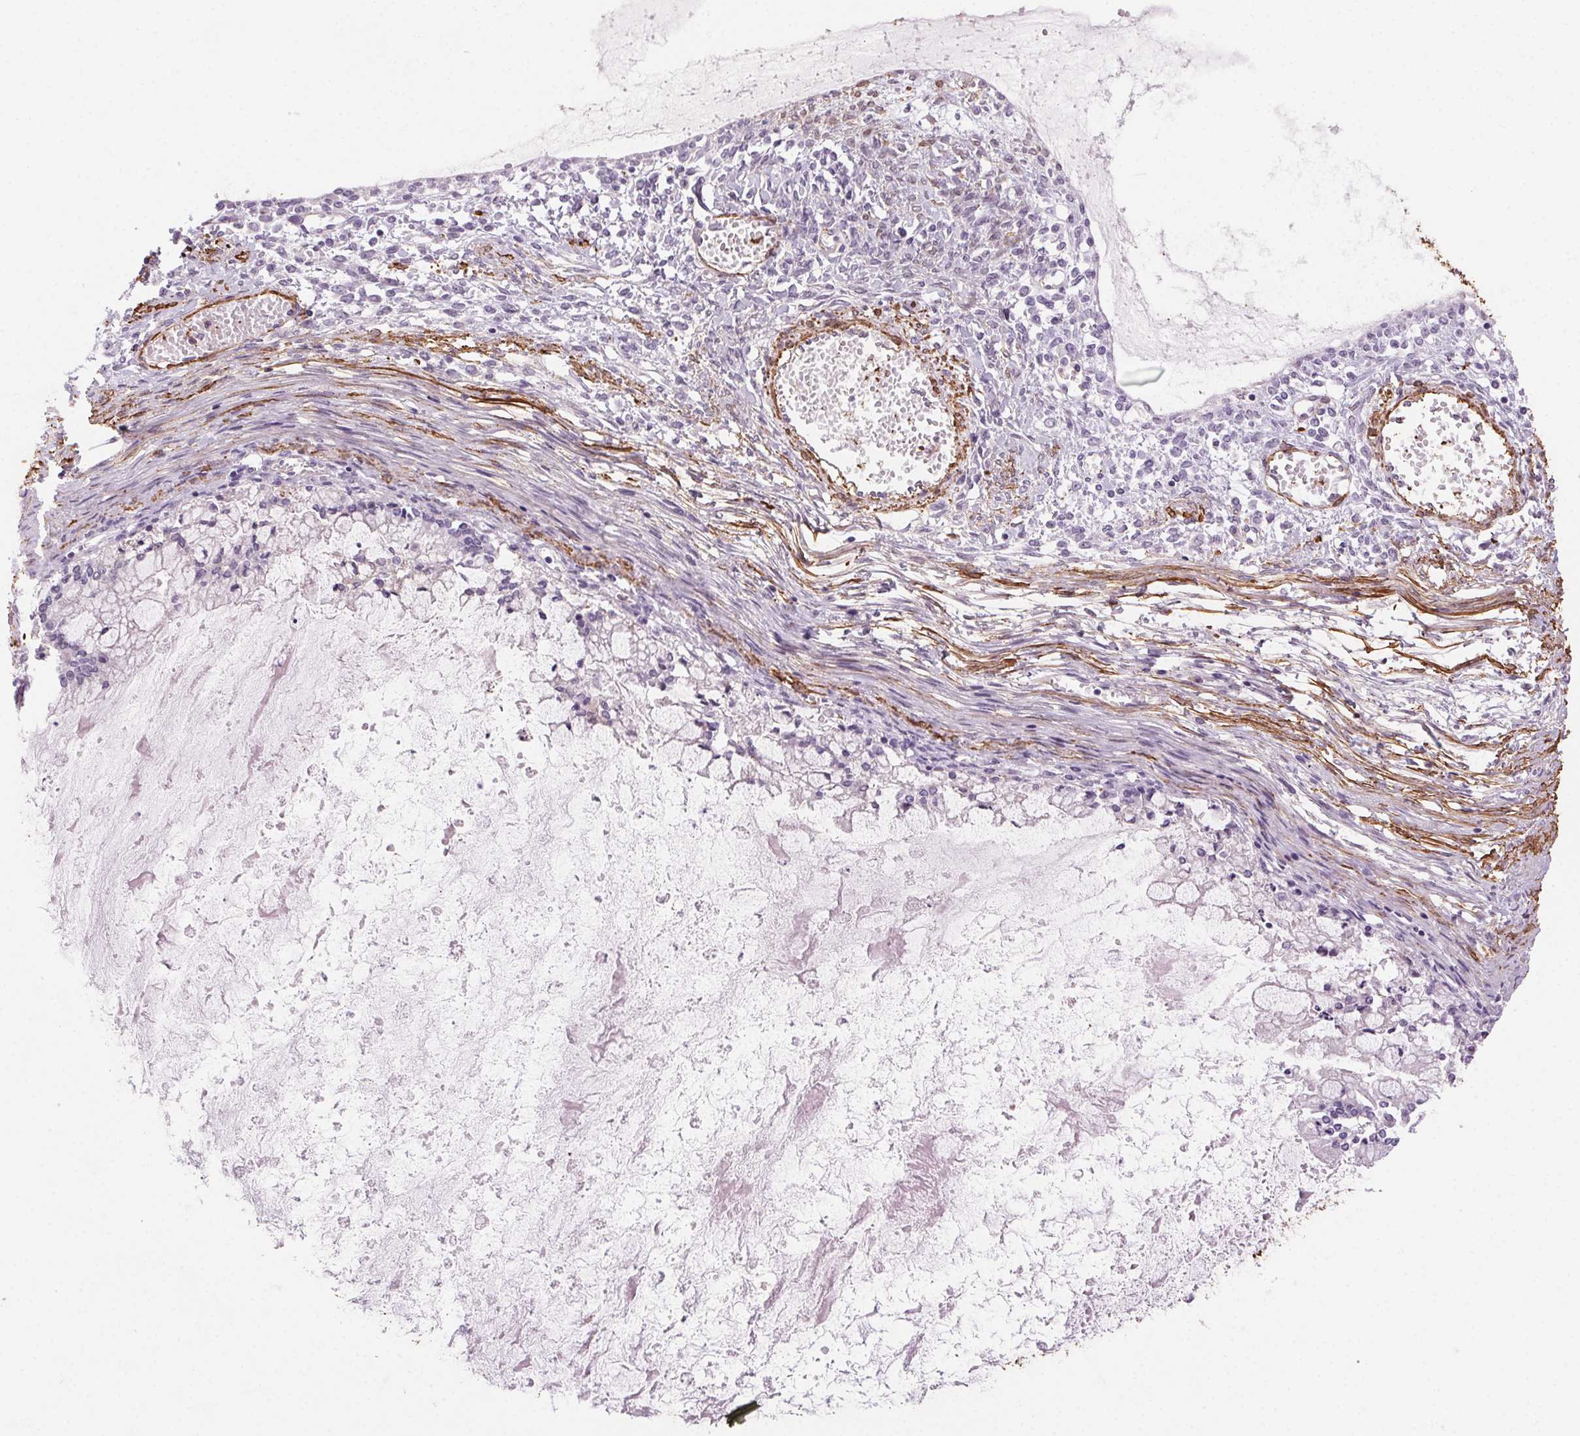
{"staining": {"intensity": "negative", "quantity": "none", "location": "none"}, "tissue": "ovarian cancer", "cell_type": "Tumor cells", "image_type": "cancer", "snomed": [{"axis": "morphology", "description": "Cystadenocarcinoma, mucinous, NOS"}, {"axis": "topography", "description": "Ovary"}], "caption": "This is a photomicrograph of immunohistochemistry staining of ovarian cancer, which shows no positivity in tumor cells.", "gene": "GPX8", "patient": {"sex": "female", "age": 67}}